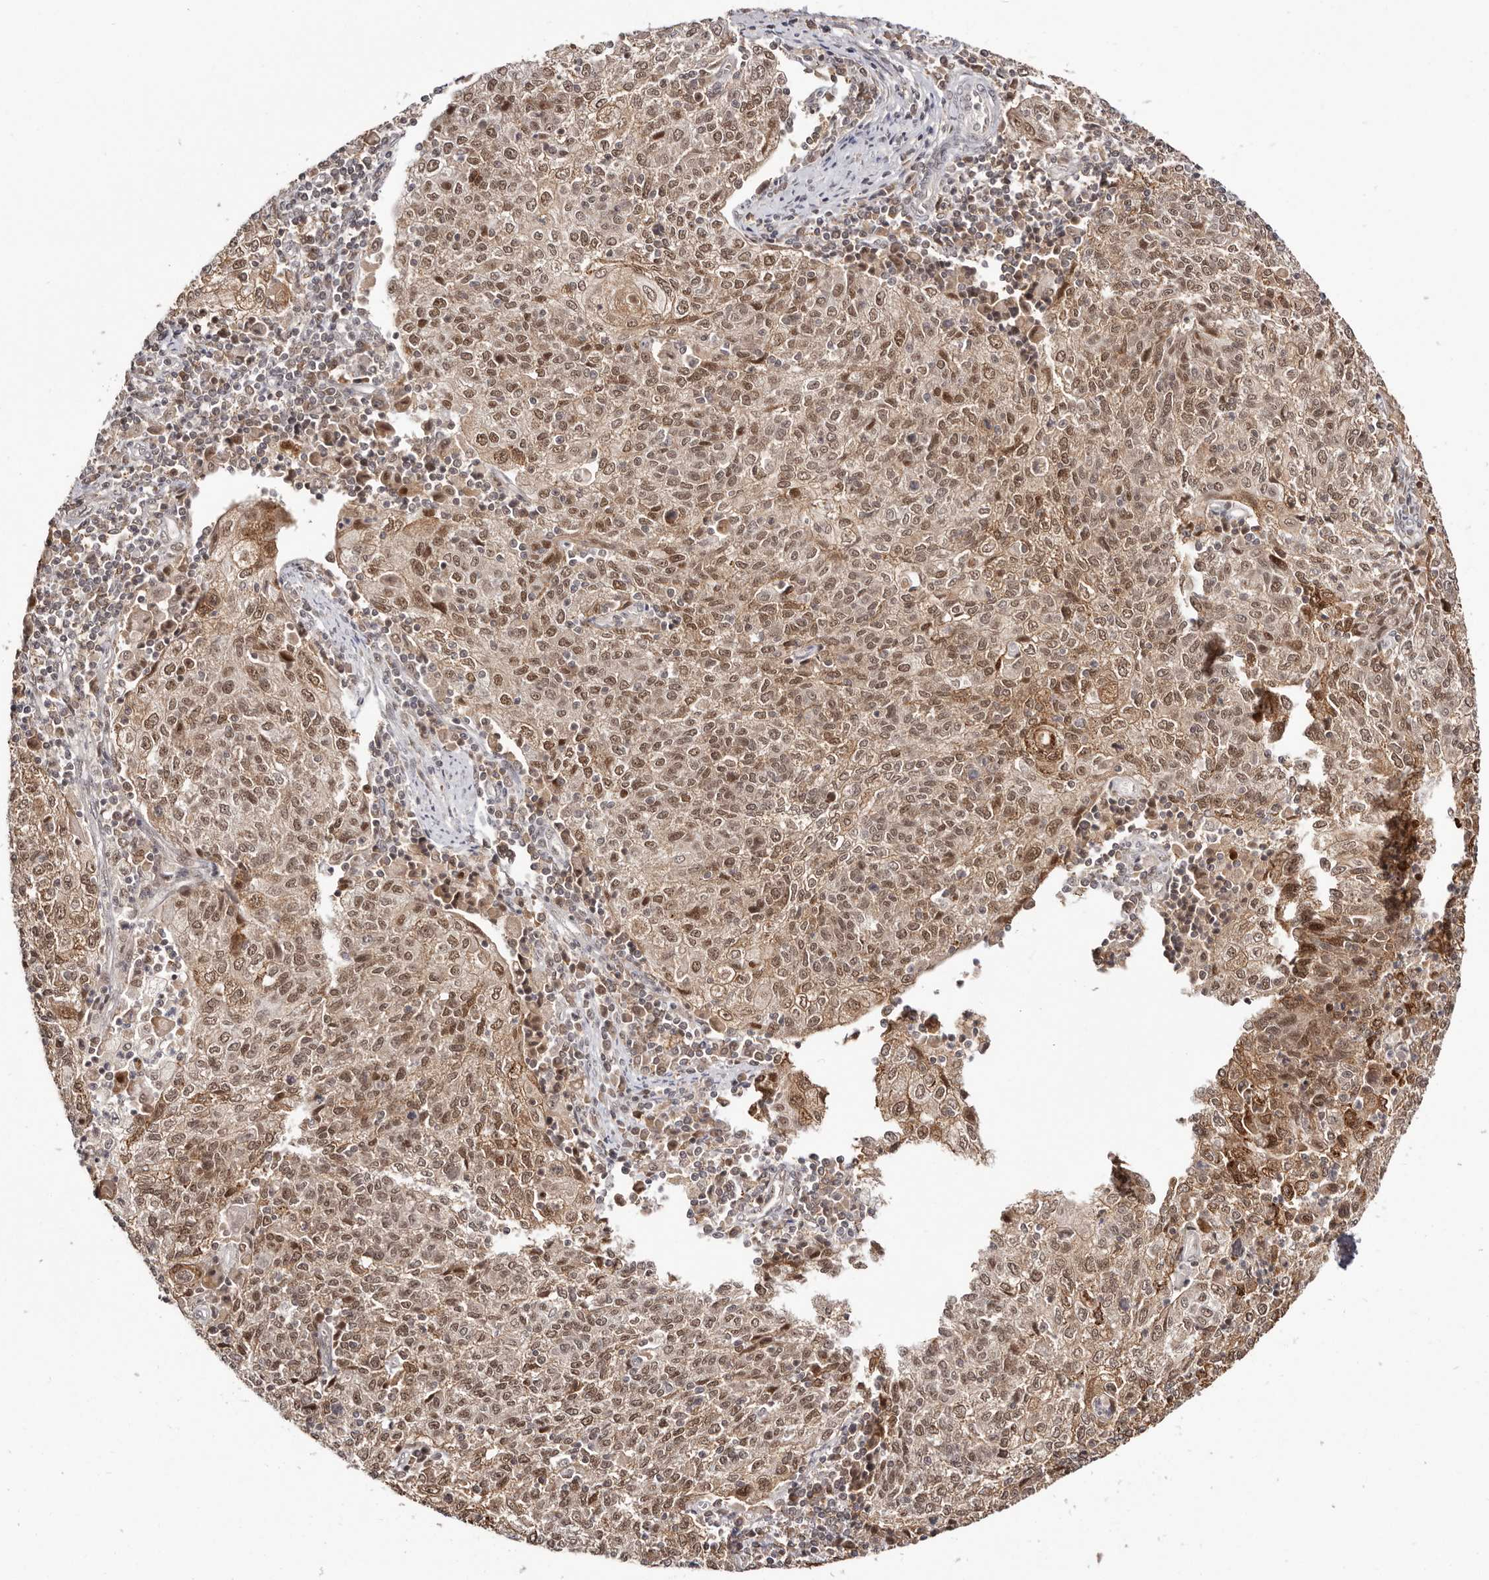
{"staining": {"intensity": "moderate", "quantity": ">75%", "location": "cytoplasmic/membranous,nuclear"}, "tissue": "cervical cancer", "cell_type": "Tumor cells", "image_type": "cancer", "snomed": [{"axis": "morphology", "description": "Squamous cell carcinoma, NOS"}, {"axis": "topography", "description": "Cervix"}], "caption": "Moderate cytoplasmic/membranous and nuclear positivity is identified in approximately >75% of tumor cells in cervical squamous cell carcinoma.", "gene": "MED8", "patient": {"sex": "female", "age": 48}}